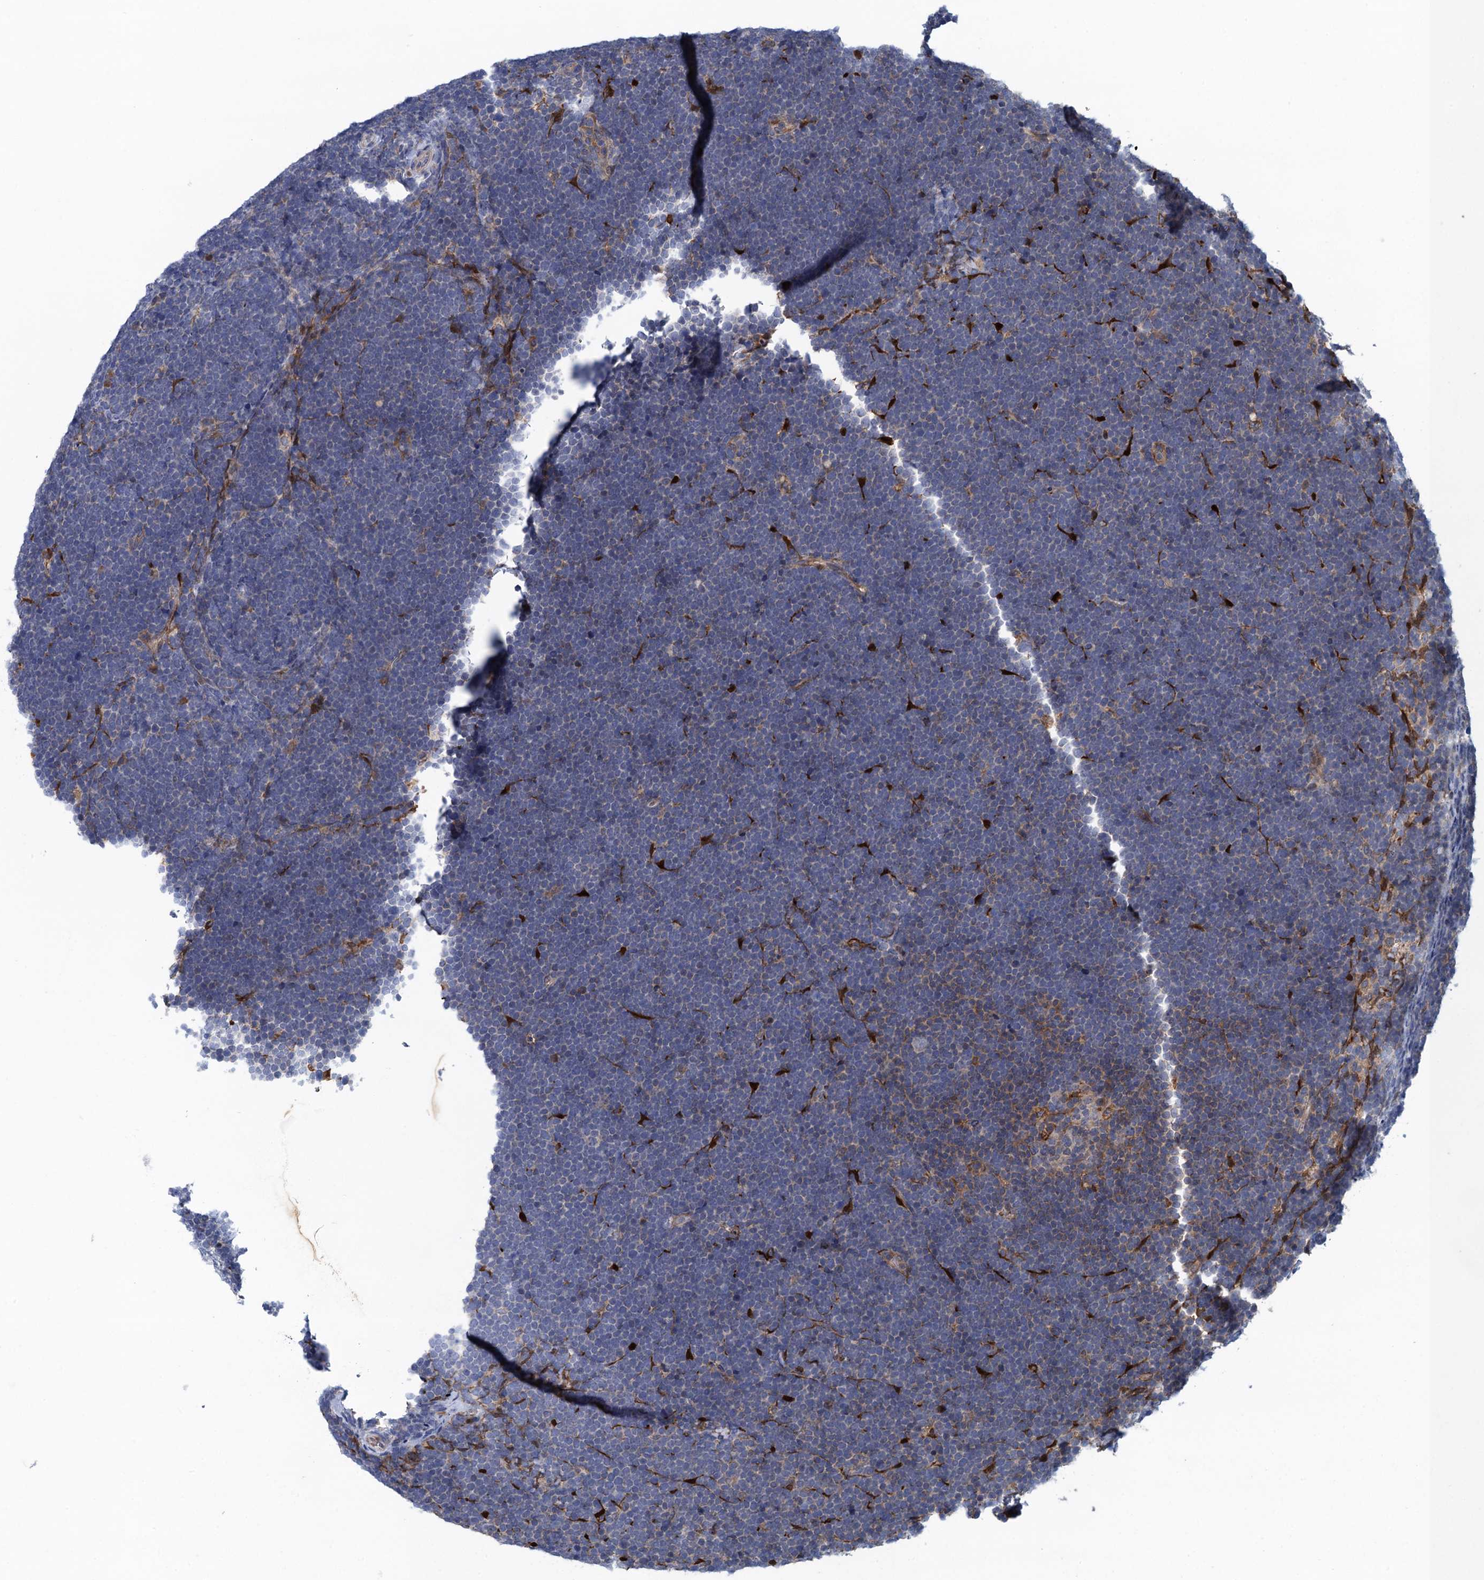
{"staining": {"intensity": "negative", "quantity": "none", "location": "none"}, "tissue": "lymphoma", "cell_type": "Tumor cells", "image_type": "cancer", "snomed": [{"axis": "morphology", "description": "Malignant lymphoma, non-Hodgkin's type, High grade"}, {"axis": "topography", "description": "Lymph node"}], "caption": "Immunohistochemical staining of human lymphoma shows no significant positivity in tumor cells.", "gene": "CNTN5", "patient": {"sex": "male", "age": 13}}